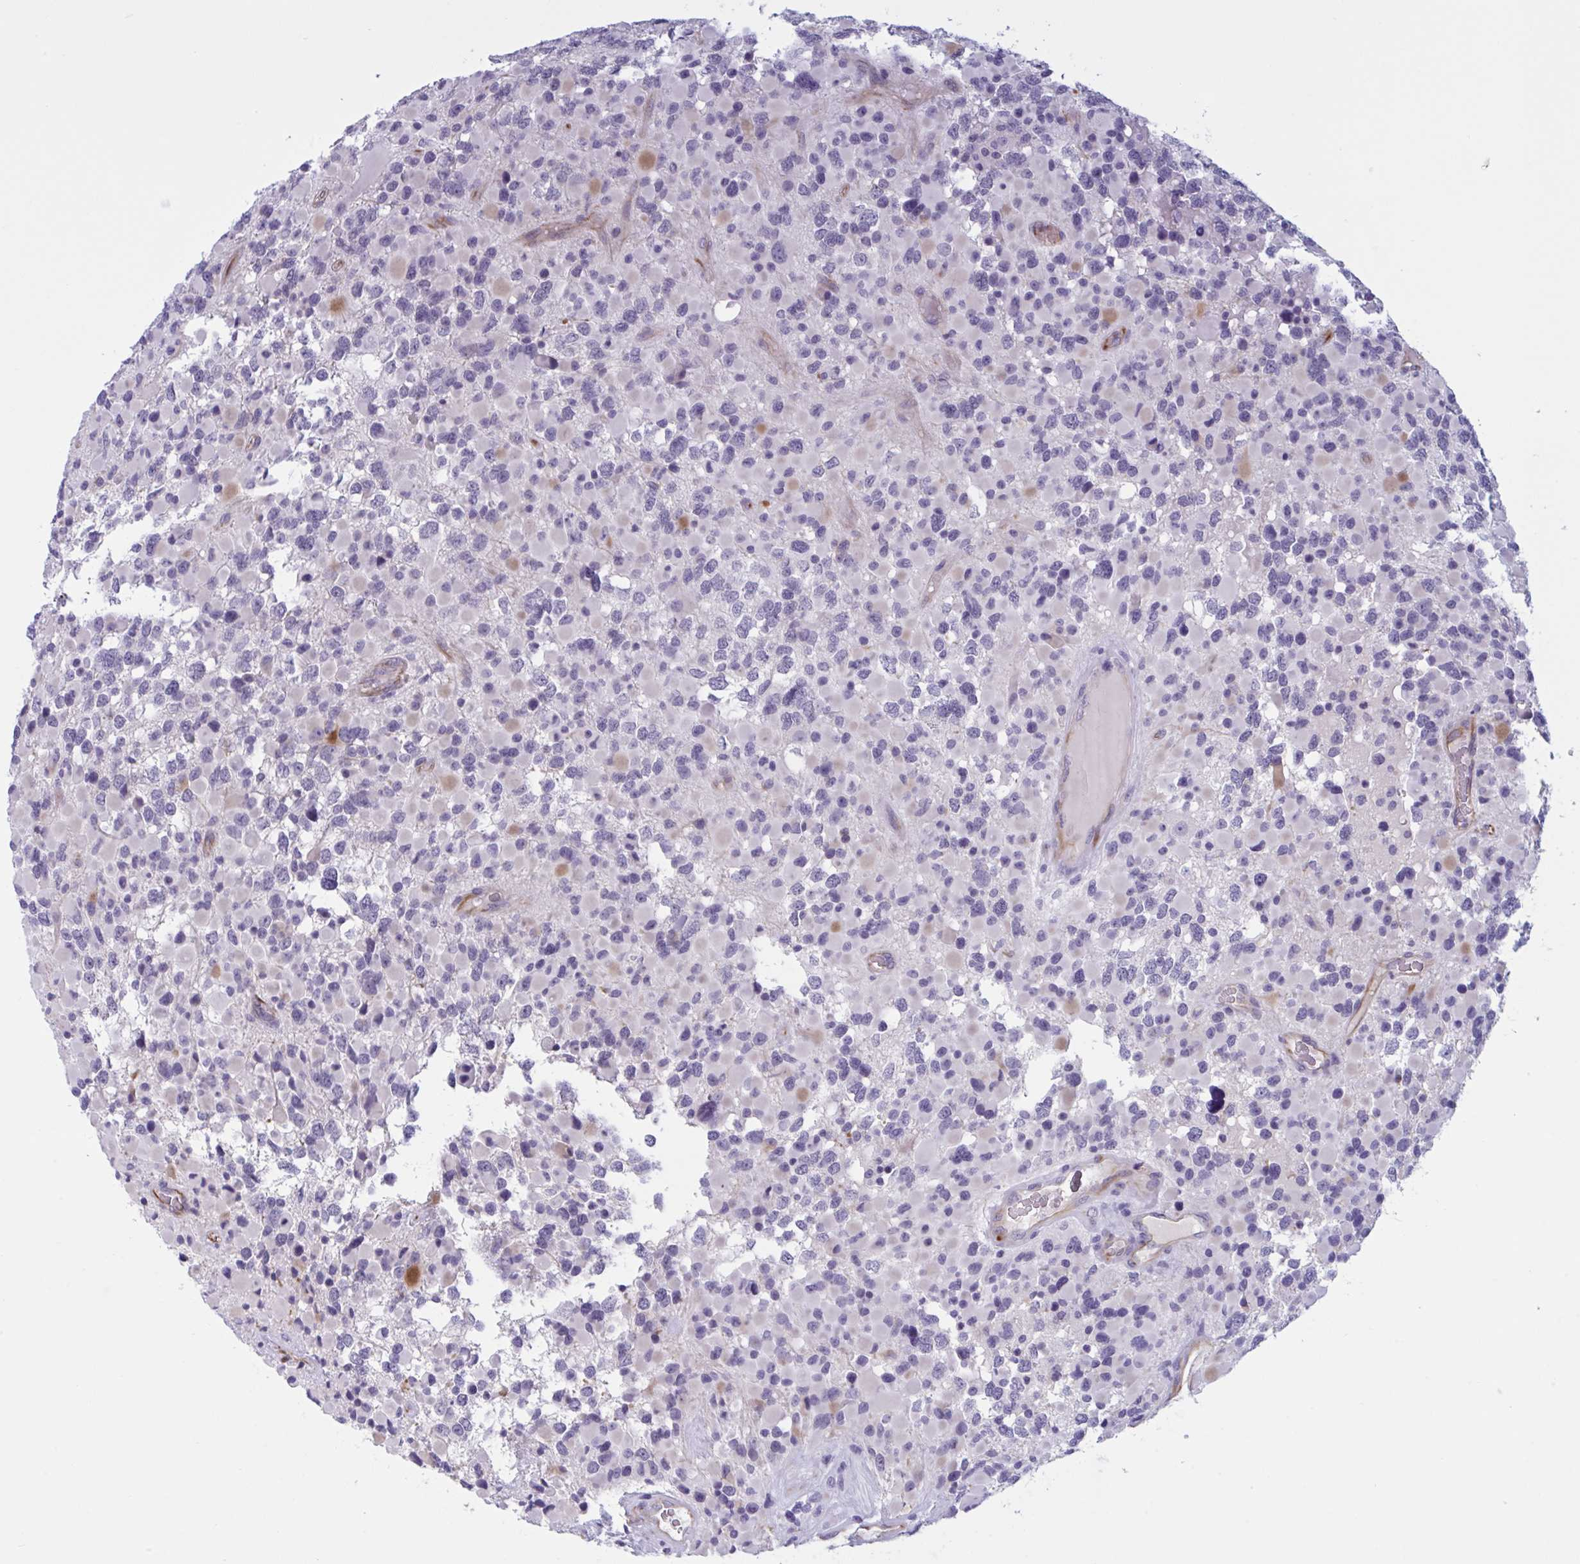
{"staining": {"intensity": "negative", "quantity": "none", "location": "none"}, "tissue": "glioma", "cell_type": "Tumor cells", "image_type": "cancer", "snomed": [{"axis": "morphology", "description": "Glioma, malignant, High grade"}, {"axis": "topography", "description": "Brain"}], "caption": "An immunohistochemistry photomicrograph of malignant glioma (high-grade) is shown. There is no staining in tumor cells of malignant glioma (high-grade).", "gene": "OR1L3", "patient": {"sex": "female", "age": 40}}